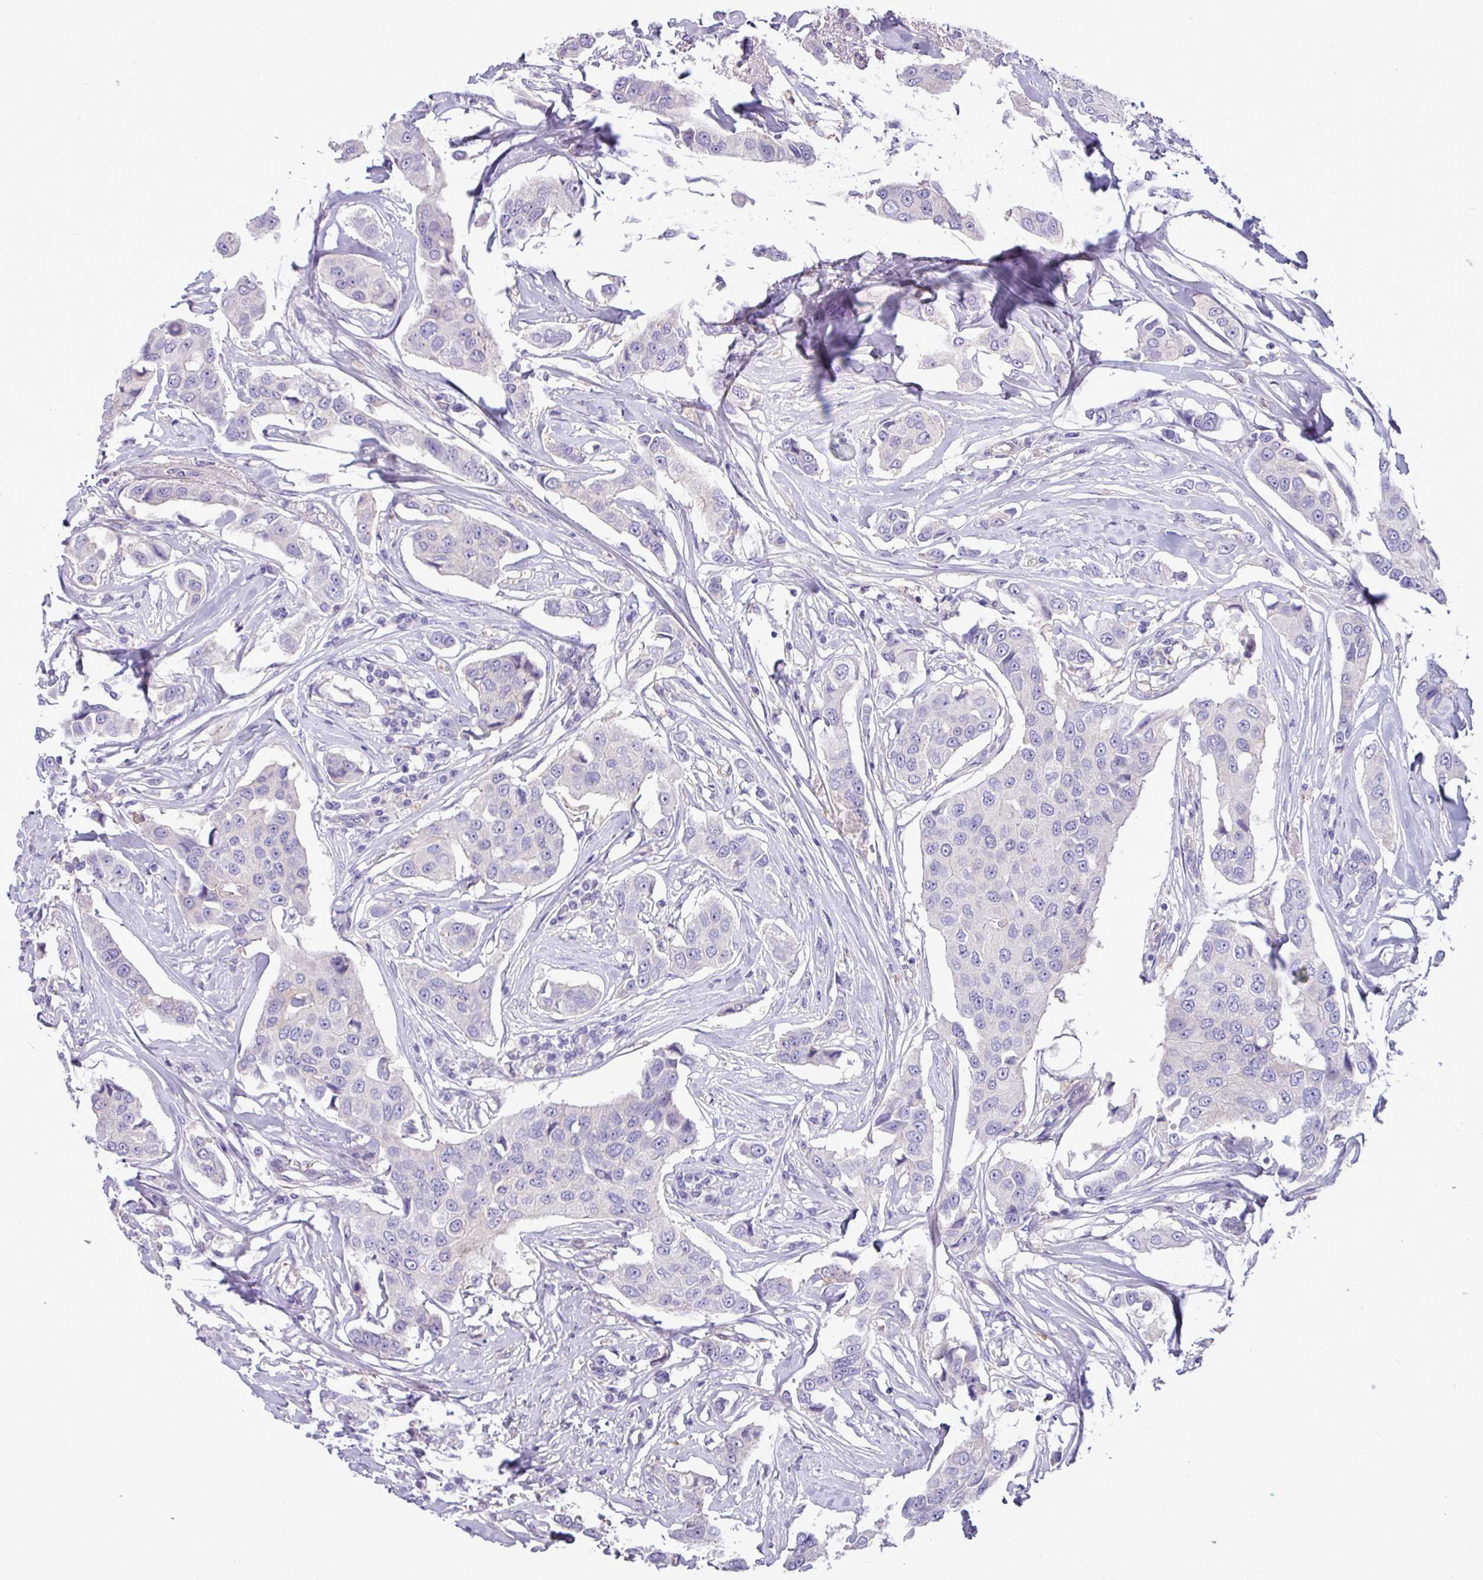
{"staining": {"intensity": "negative", "quantity": "none", "location": "none"}, "tissue": "breast cancer", "cell_type": "Tumor cells", "image_type": "cancer", "snomed": [{"axis": "morphology", "description": "Duct carcinoma"}, {"axis": "topography", "description": "Breast"}], "caption": "This is a micrograph of IHC staining of breast cancer, which shows no expression in tumor cells.", "gene": "KIRREL3", "patient": {"sex": "female", "age": 80}}